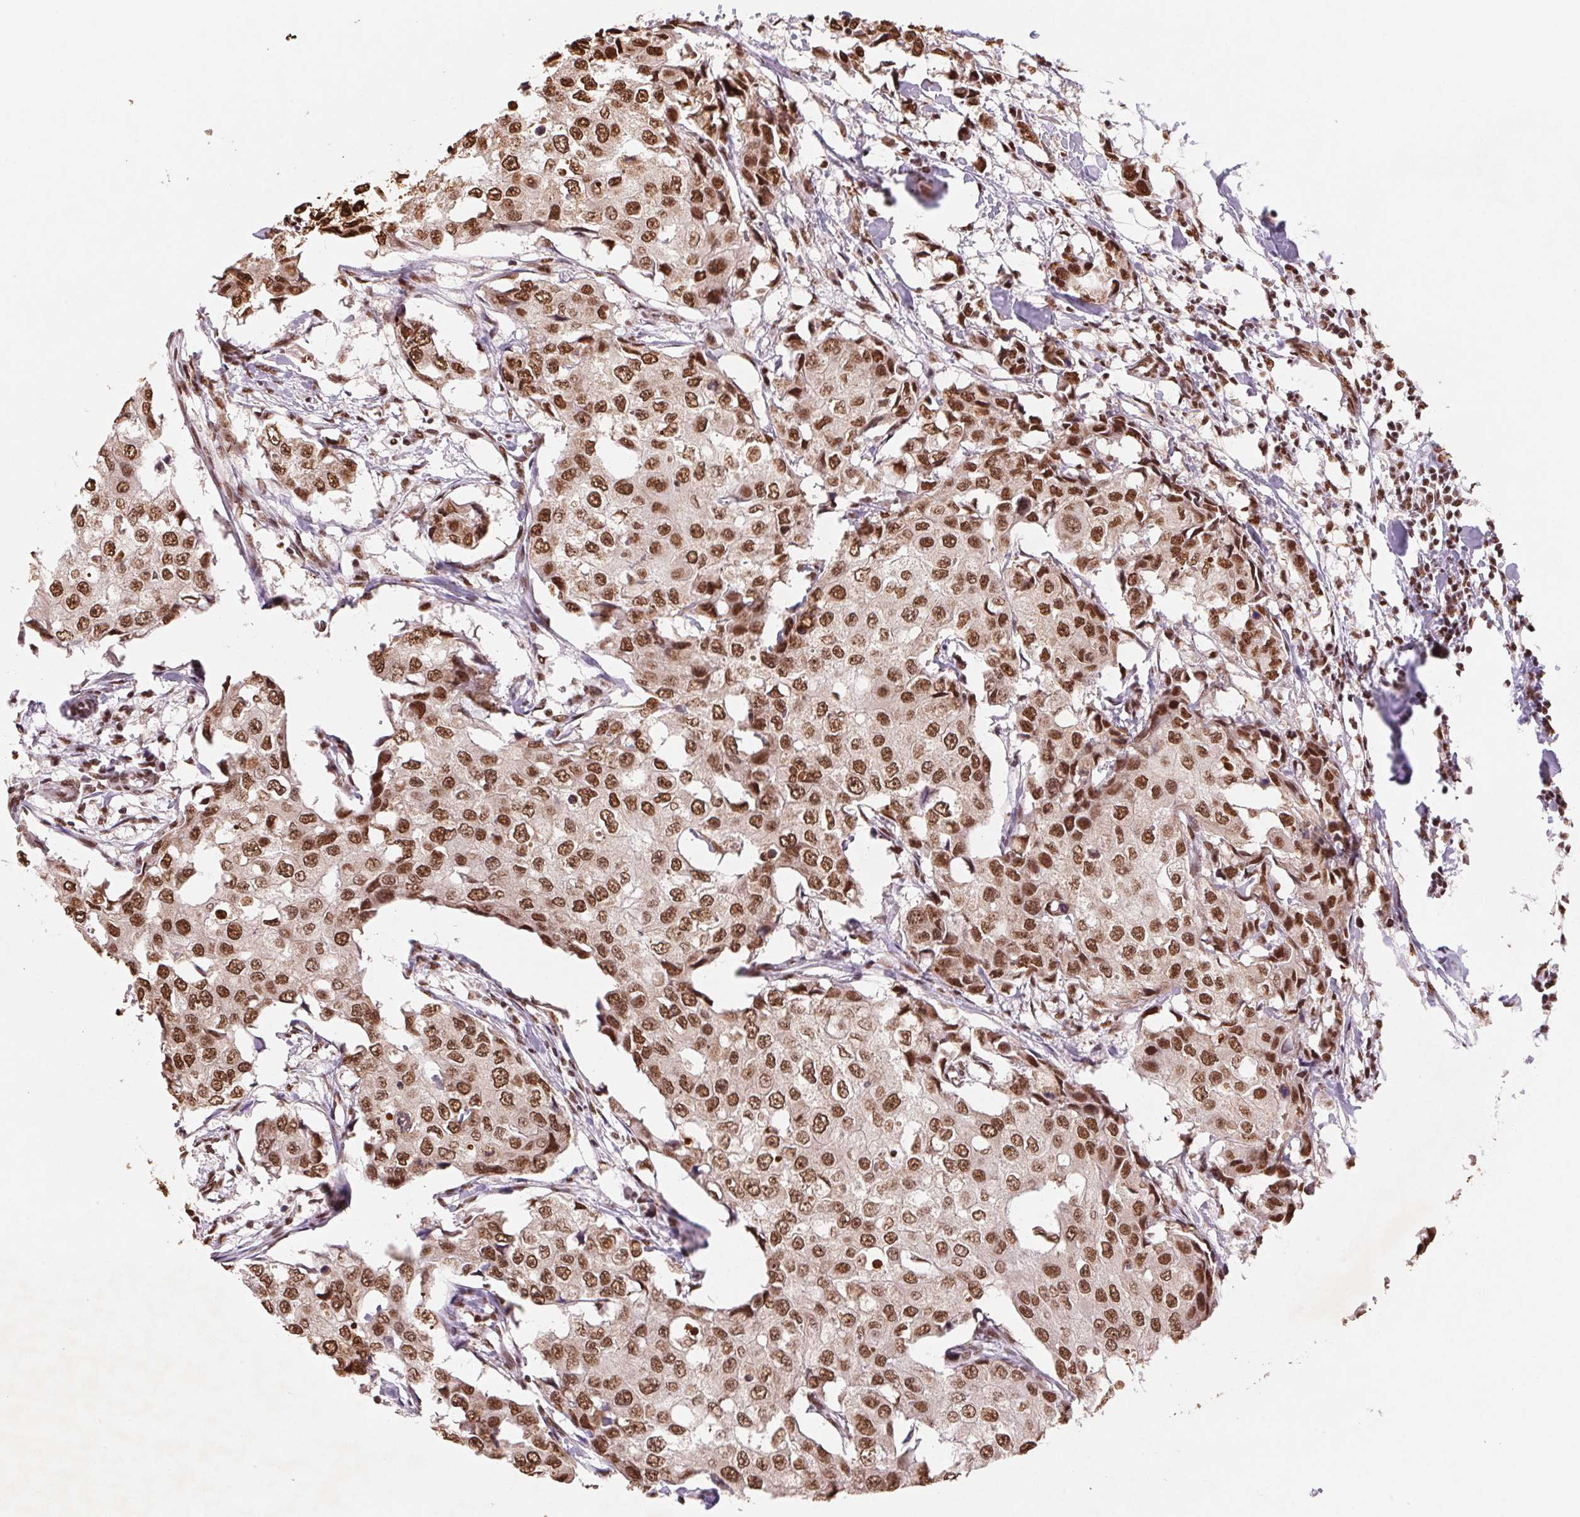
{"staining": {"intensity": "moderate", "quantity": ">75%", "location": "nuclear"}, "tissue": "breast cancer", "cell_type": "Tumor cells", "image_type": "cancer", "snomed": [{"axis": "morphology", "description": "Duct carcinoma"}, {"axis": "topography", "description": "Breast"}], "caption": "A high-resolution photomicrograph shows immunohistochemistry staining of breast cancer (intraductal carcinoma), which exhibits moderate nuclear staining in about >75% of tumor cells.", "gene": "SNRPG", "patient": {"sex": "female", "age": 27}}